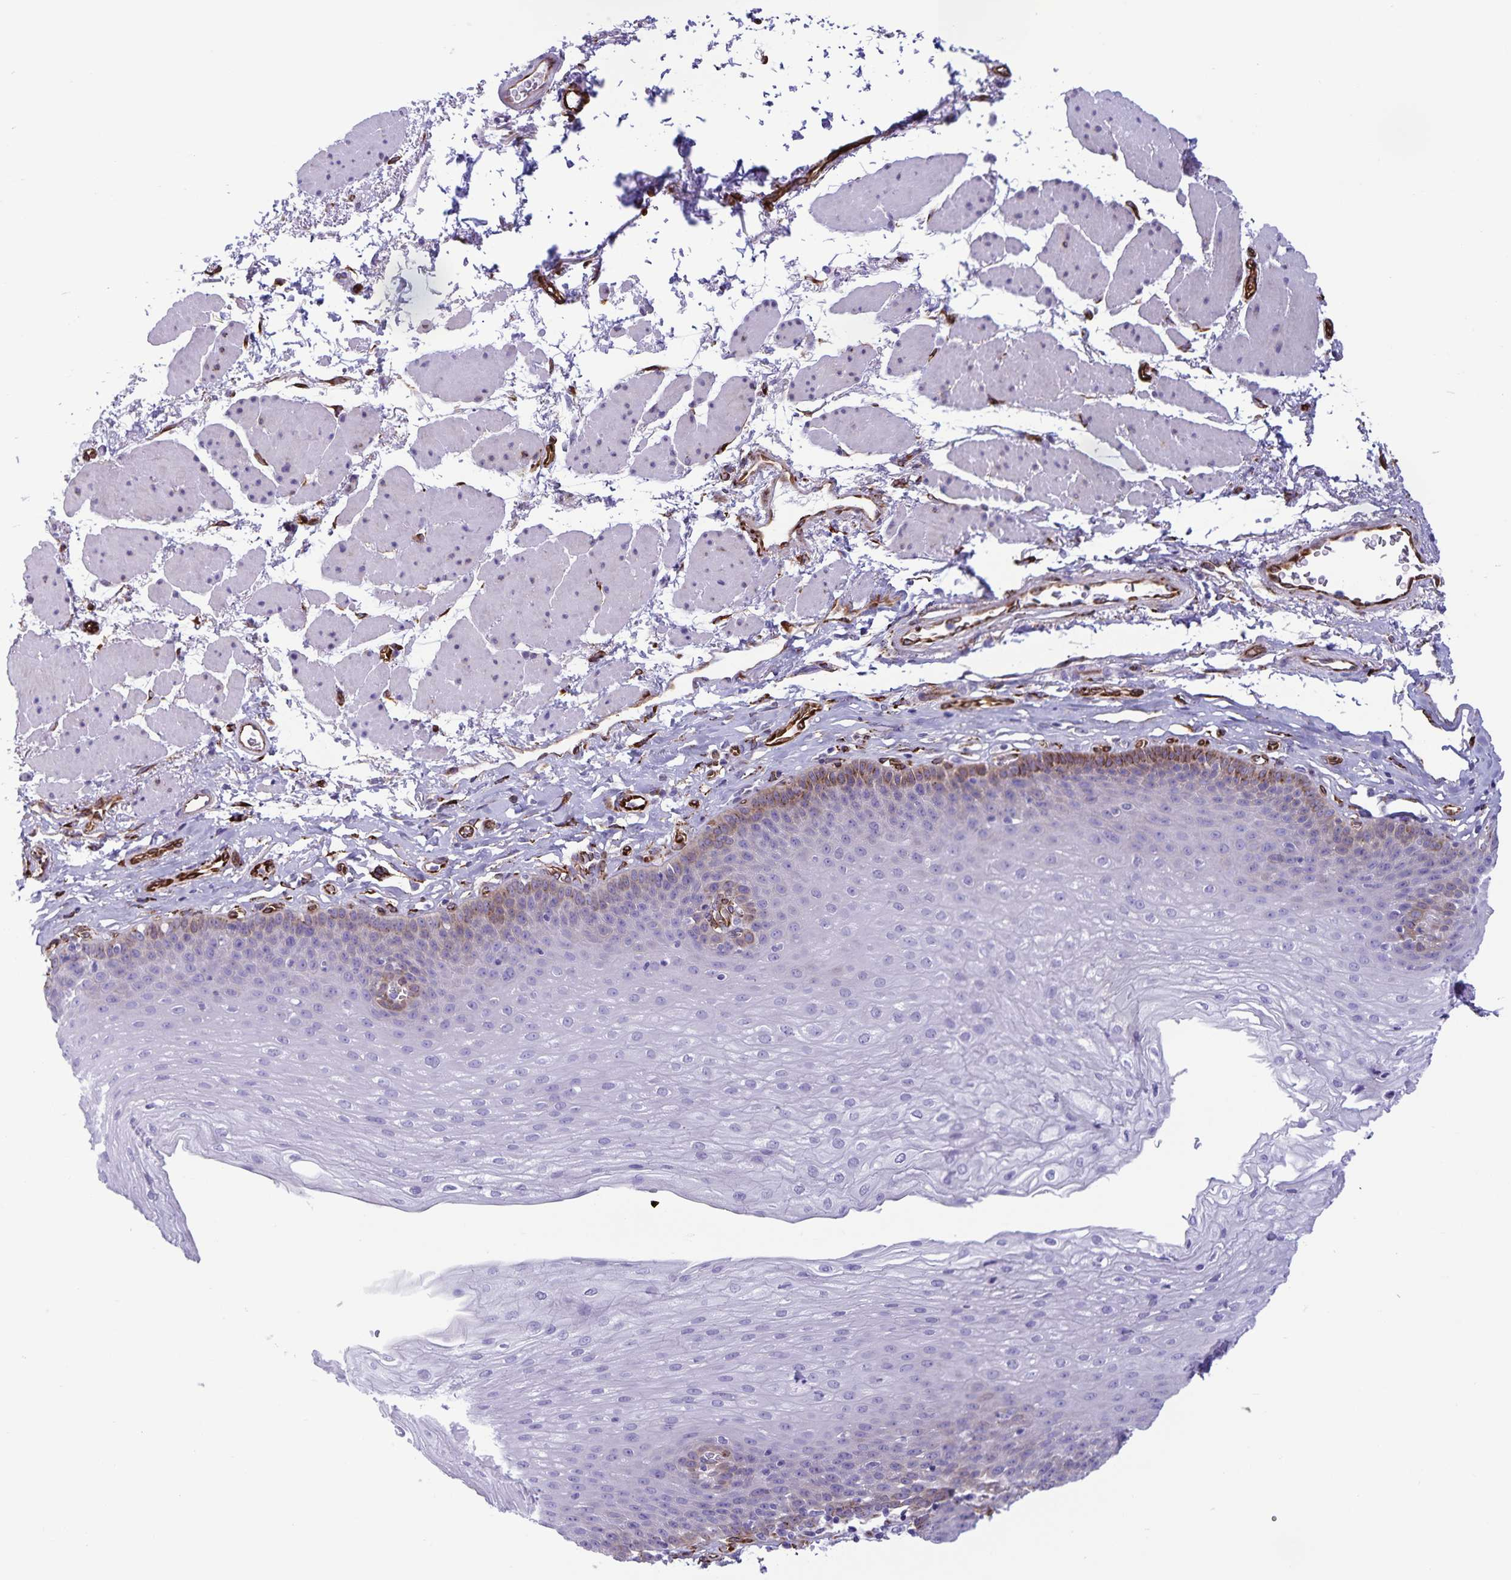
{"staining": {"intensity": "moderate", "quantity": "<25%", "location": "cytoplasmic/membranous"}, "tissue": "esophagus", "cell_type": "Squamous epithelial cells", "image_type": "normal", "snomed": [{"axis": "morphology", "description": "Normal tissue, NOS"}, {"axis": "topography", "description": "Esophagus"}], "caption": "Immunohistochemical staining of benign human esophagus displays moderate cytoplasmic/membranous protein positivity in about <25% of squamous epithelial cells. Nuclei are stained in blue.", "gene": "RCN1", "patient": {"sex": "female", "age": 81}}